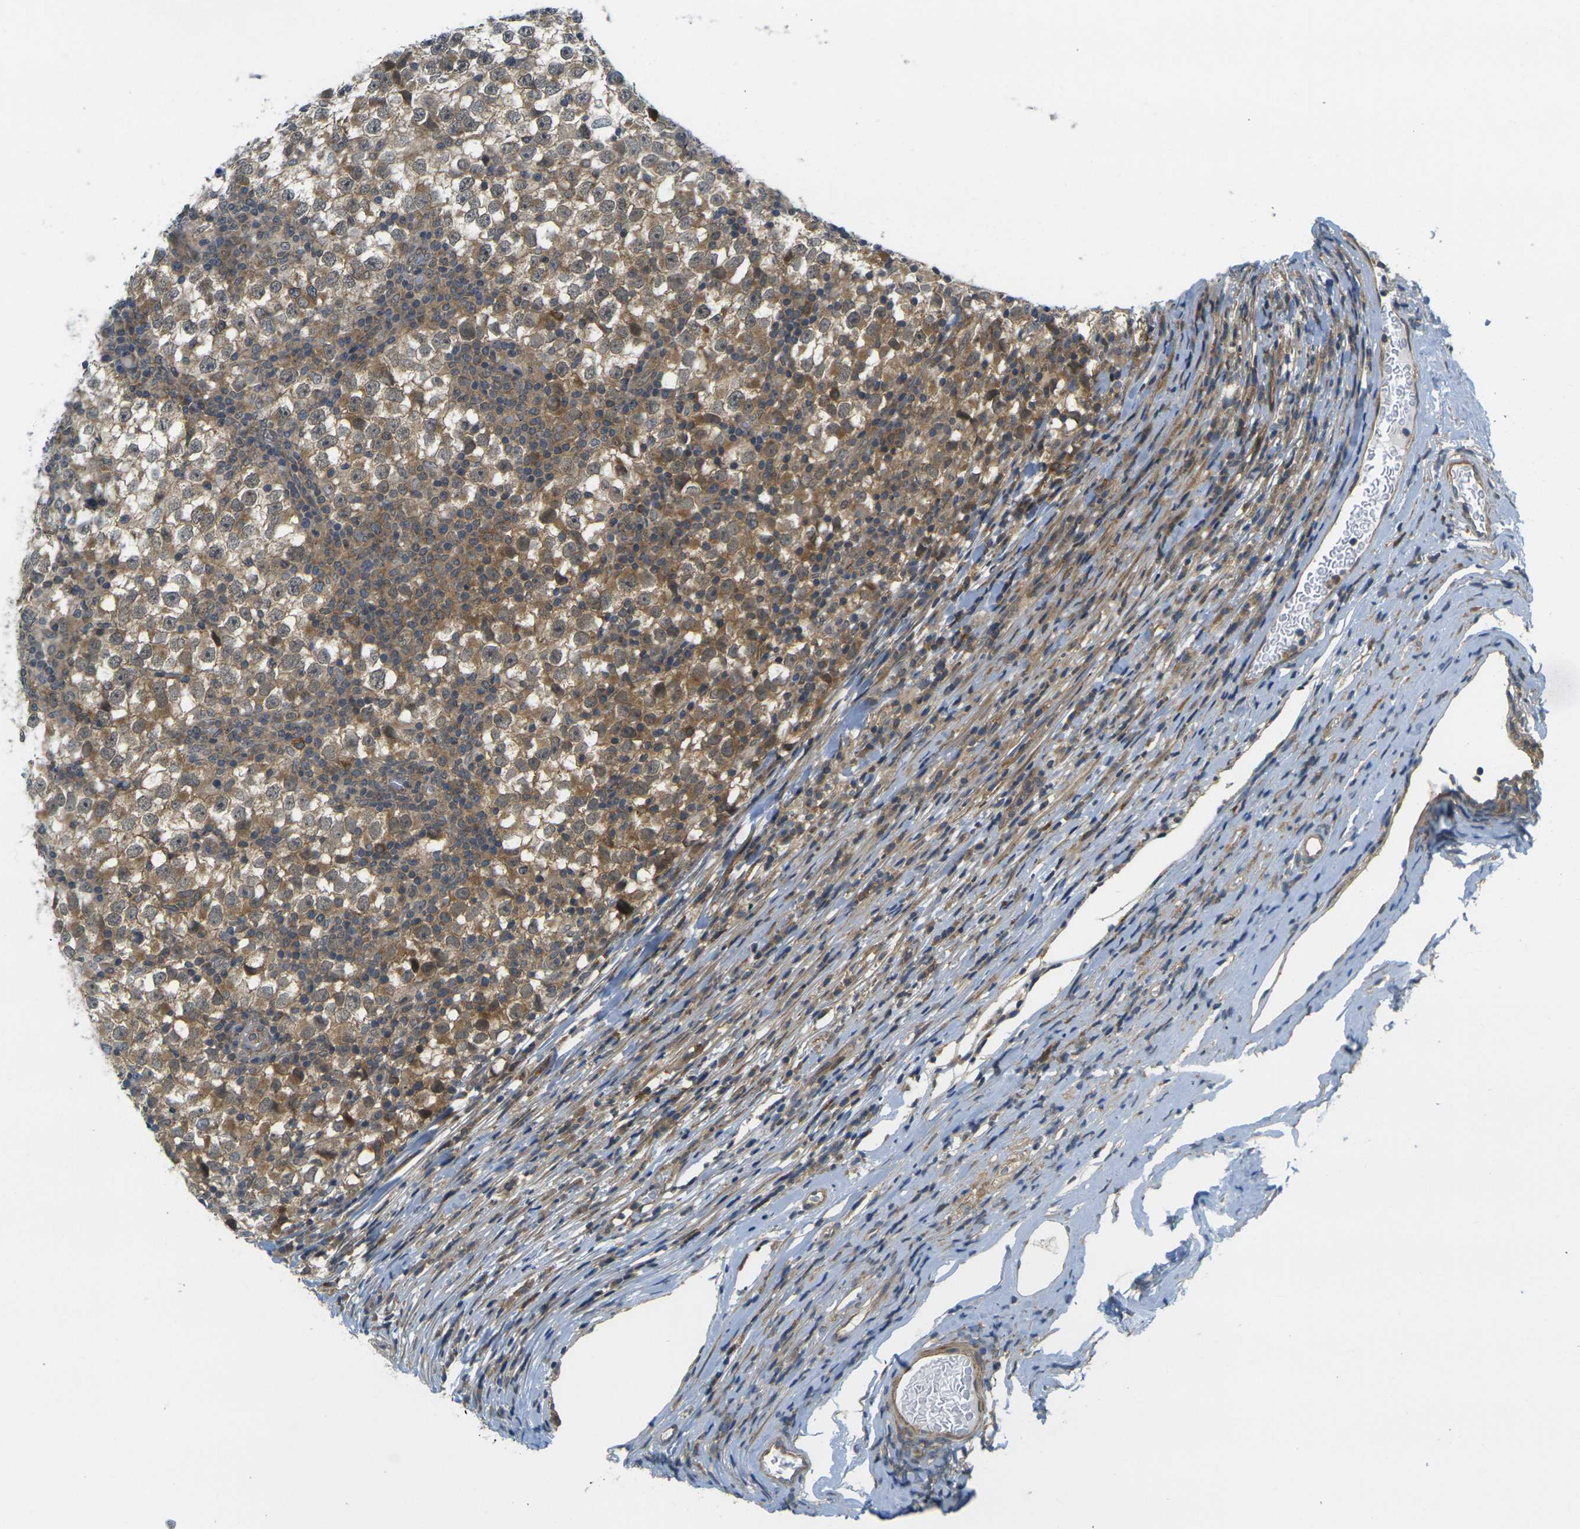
{"staining": {"intensity": "moderate", "quantity": "25%-75%", "location": "cytoplasmic/membranous,nuclear"}, "tissue": "testis cancer", "cell_type": "Tumor cells", "image_type": "cancer", "snomed": [{"axis": "morphology", "description": "Seminoma, NOS"}, {"axis": "topography", "description": "Testis"}], "caption": "An immunohistochemistry (IHC) histopathology image of tumor tissue is shown. Protein staining in brown highlights moderate cytoplasmic/membranous and nuclear positivity in seminoma (testis) within tumor cells.", "gene": "KCTD10", "patient": {"sex": "male", "age": 65}}